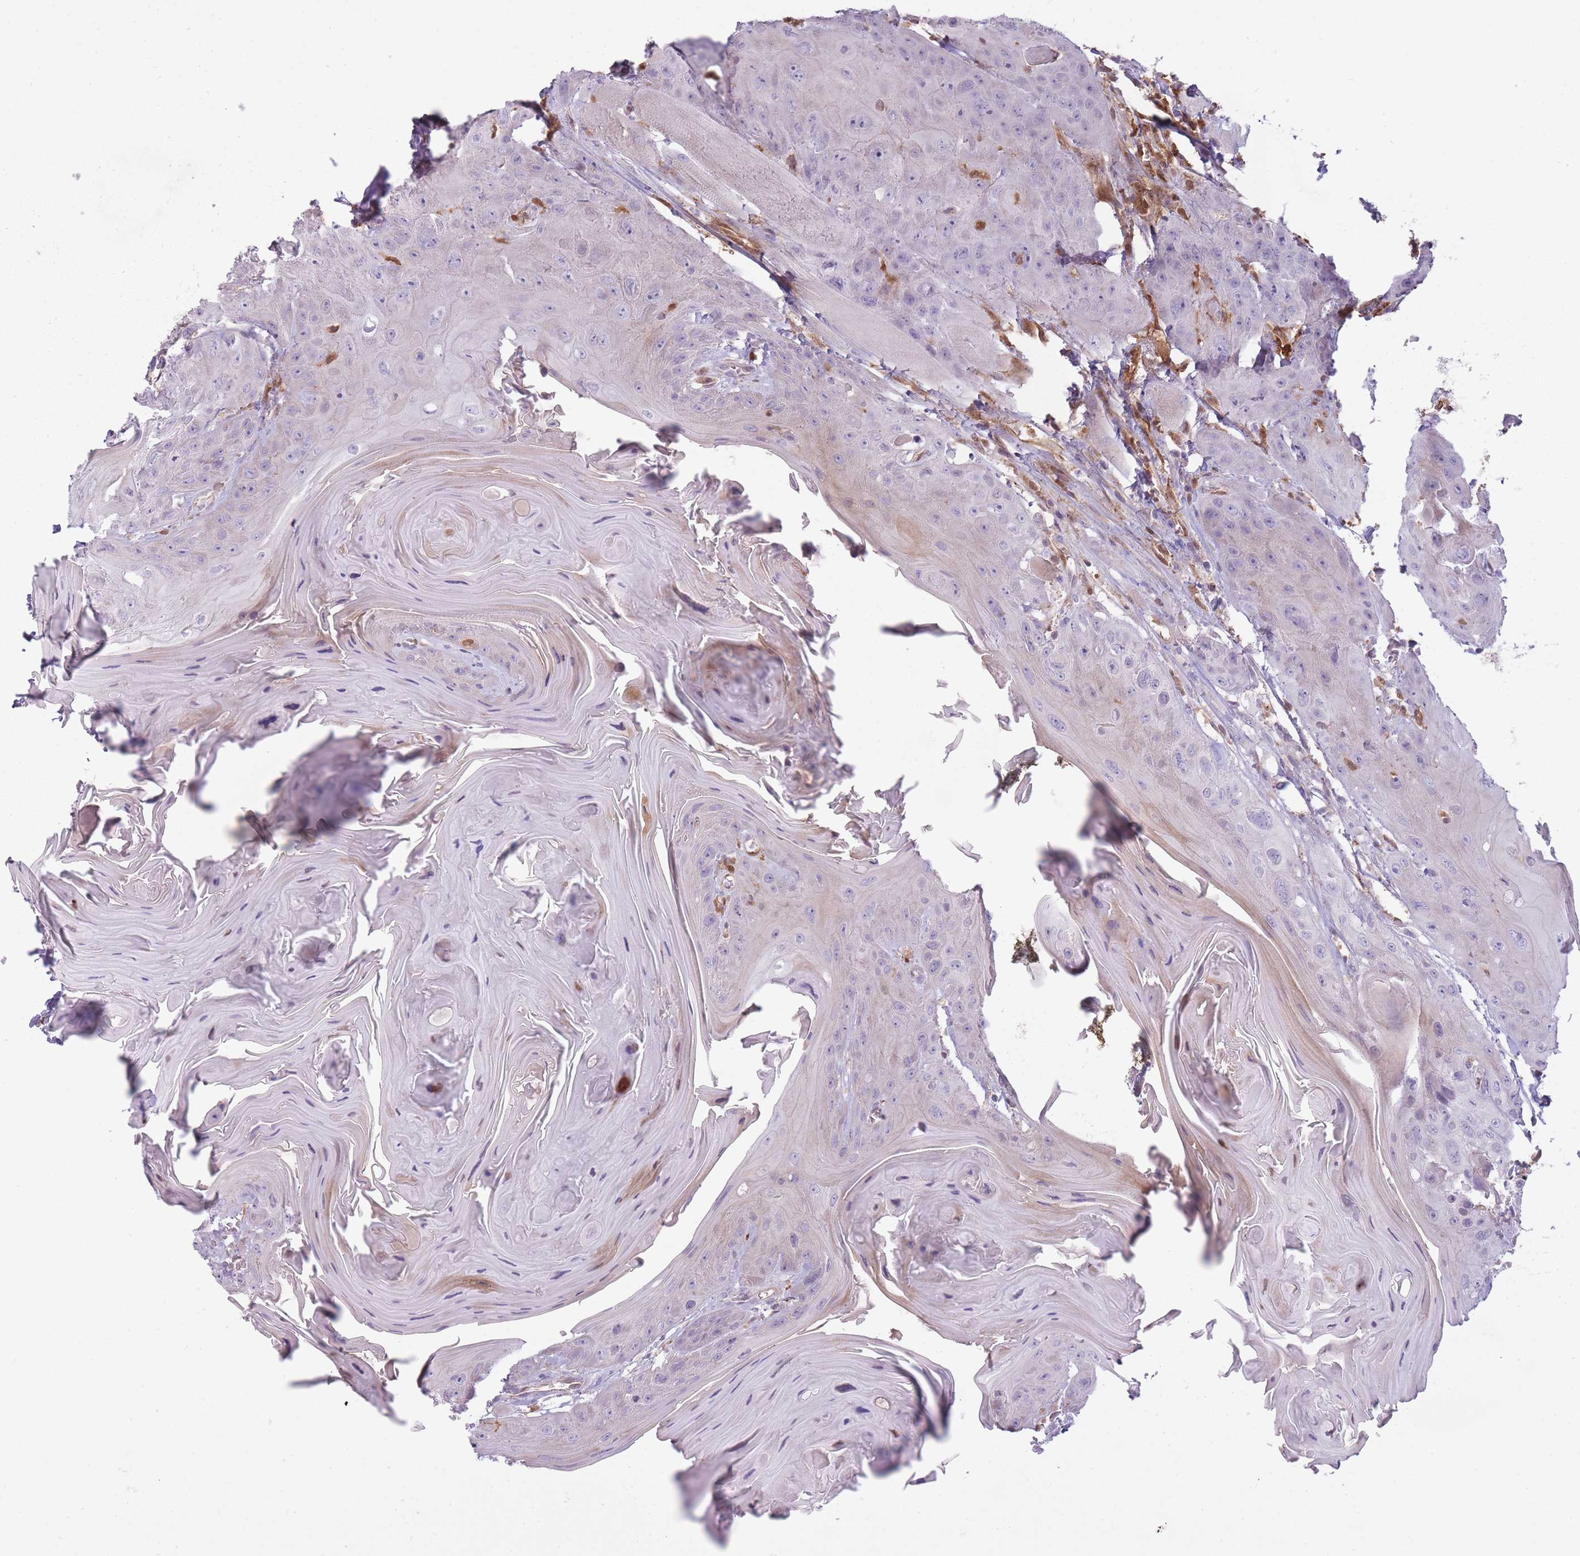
{"staining": {"intensity": "weak", "quantity": "<25%", "location": "cytoplasmic/membranous"}, "tissue": "head and neck cancer", "cell_type": "Tumor cells", "image_type": "cancer", "snomed": [{"axis": "morphology", "description": "Squamous cell carcinoma, NOS"}, {"axis": "topography", "description": "Head-Neck"}], "caption": "Head and neck cancer was stained to show a protein in brown. There is no significant positivity in tumor cells. (Brightfield microscopy of DAB (3,3'-diaminobenzidine) immunohistochemistry at high magnification).", "gene": "LGALS9", "patient": {"sex": "female", "age": 59}}